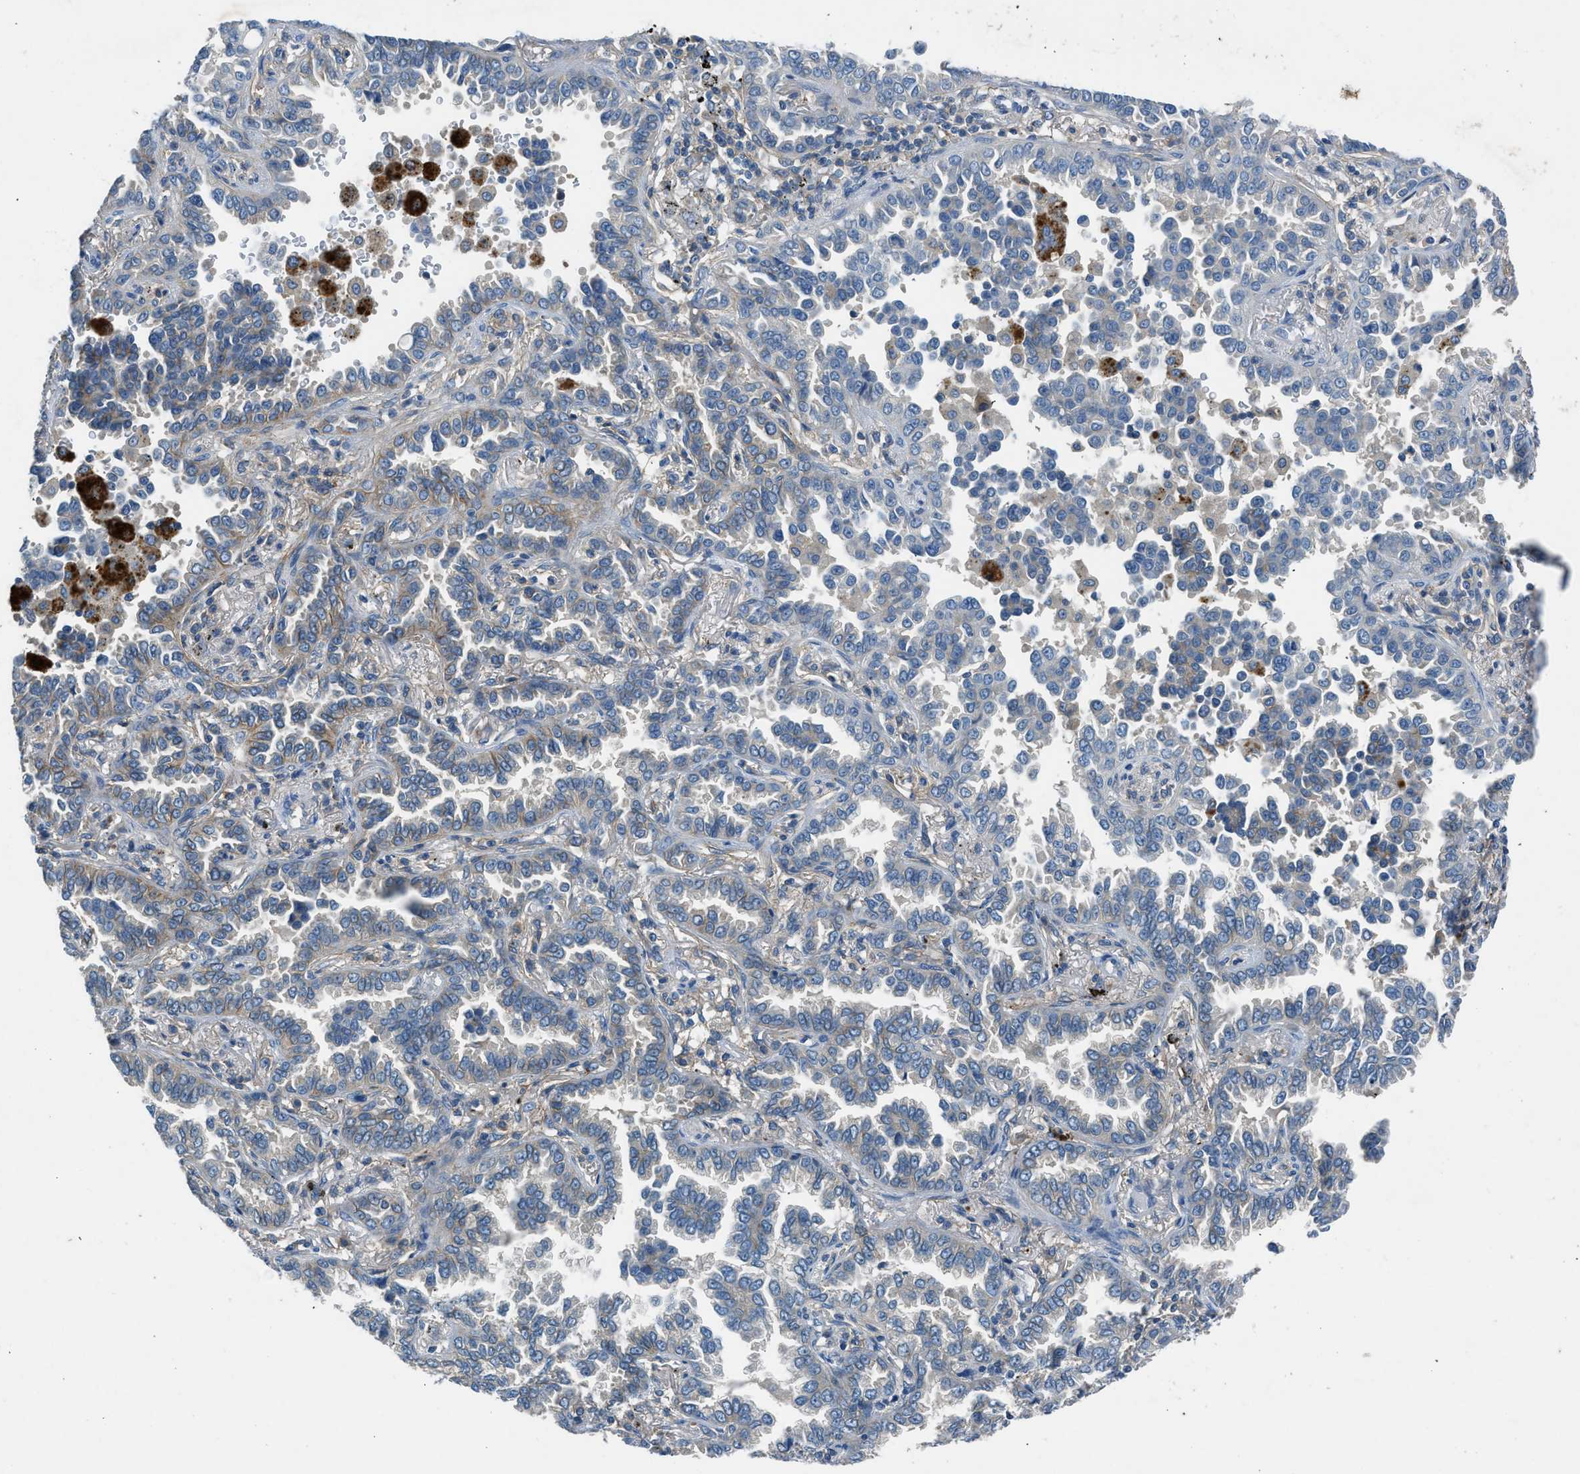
{"staining": {"intensity": "weak", "quantity": "<25%", "location": "cytoplasmic/membranous"}, "tissue": "lung cancer", "cell_type": "Tumor cells", "image_type": "cancer", "snomed": [{"axis": "morphology", "description": "Normal tissue, NOS"}, {"axis": "morphology", "description": "Adenocarcinoma, NOS"}, {"axis": "topography", "description": "Lung"}], "caption": "Histopathology image shows no protein expression in tumor cells of lung adenocarcinoma tissue. (DAB IHC, high magnification).", "gene": "BMP1", "patient": {"sex": "male", "age": 59}}